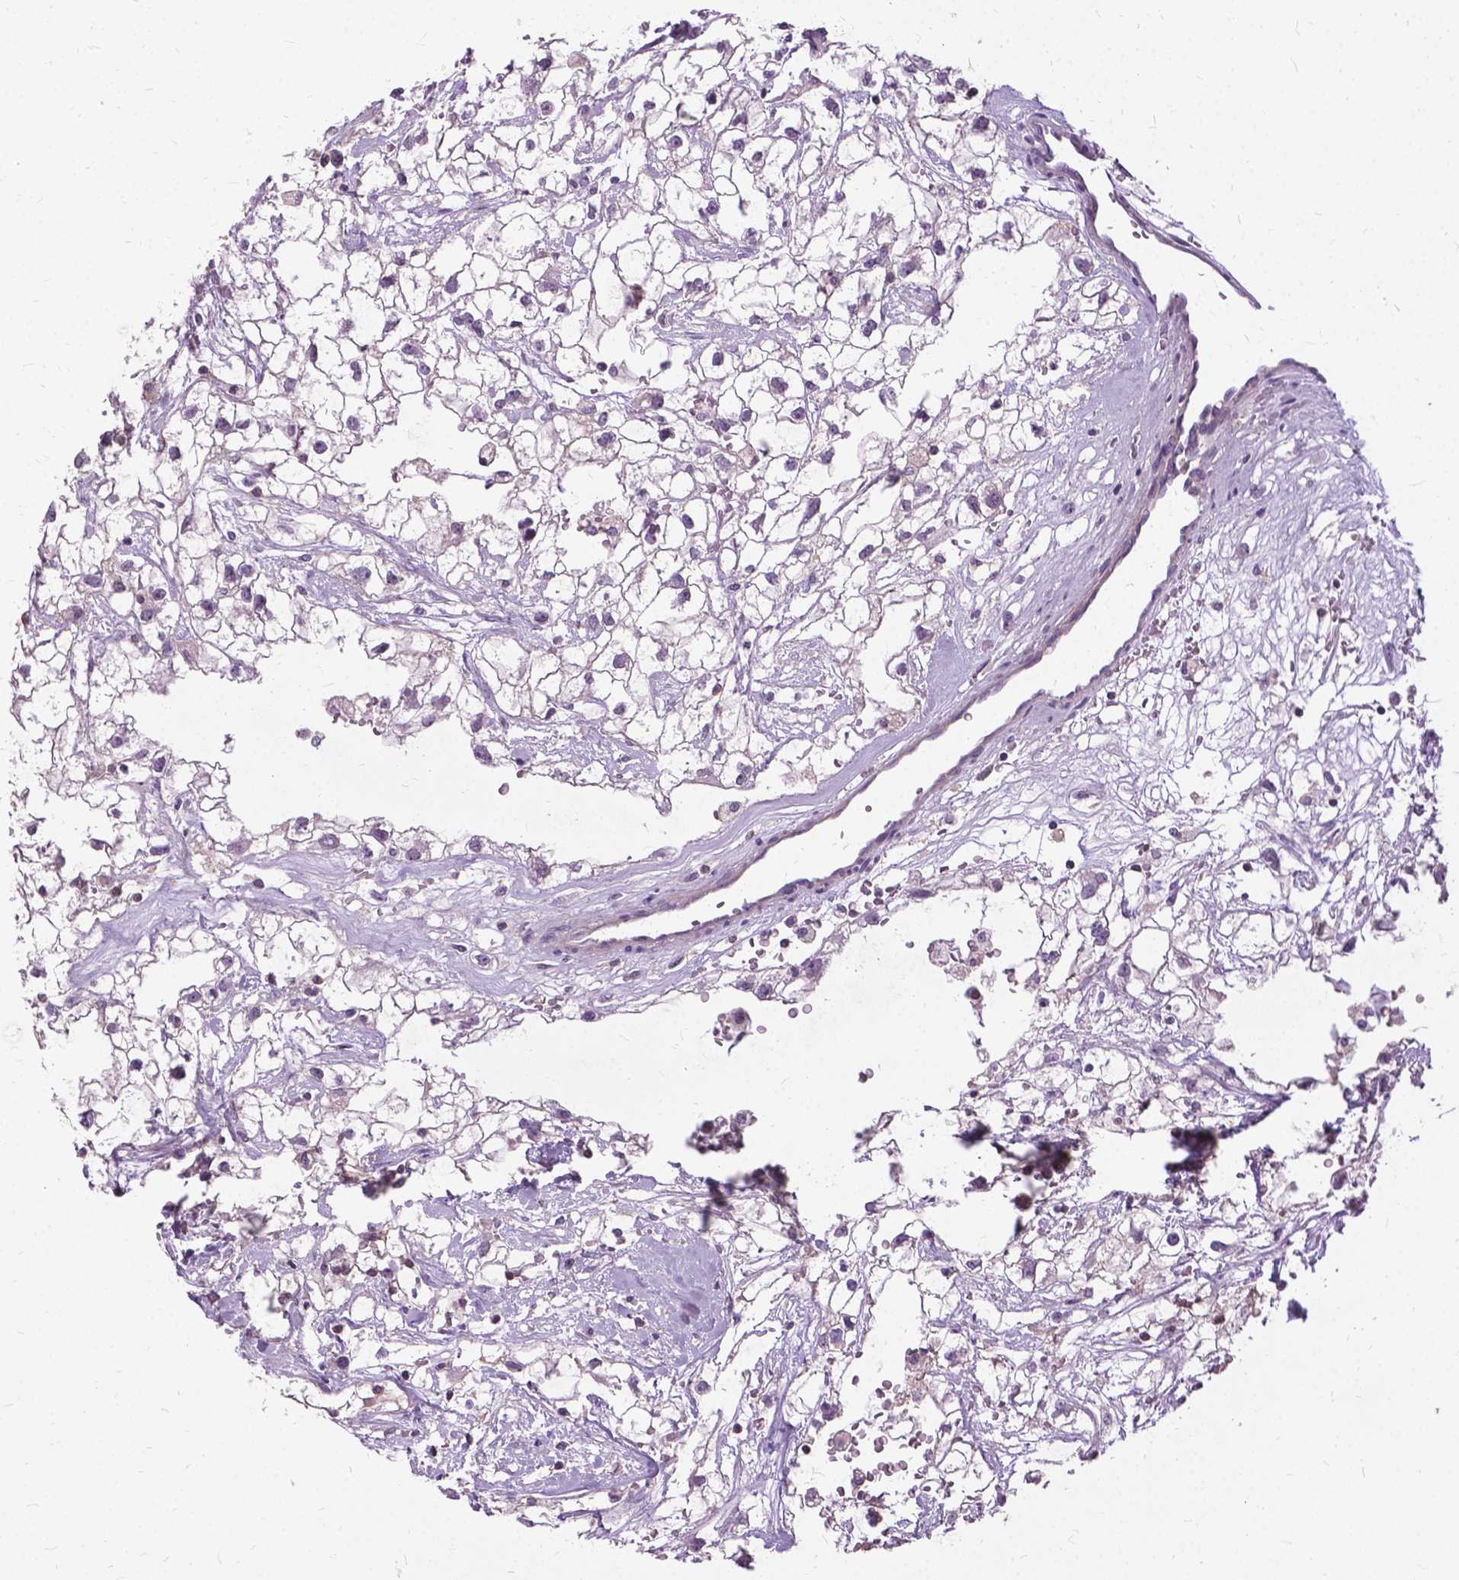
{"staining": {"intensity": "negative", "quantity": "none", "location": "none"}, "tissue": "renal cancer", "cell_type": "Tumor cells", "image_type": "cancer", "snomed": [{"axis": "morphology", "description": "Adenocarcinoma, NOS"}, {"axis": "topography", "description": "Kidney"}], "caption": "Tumor cells are negative for protein expression in human adenocarcinoma (renal).", "gene": "JAK3", "patient": {"sex": "male", "age": 59}}